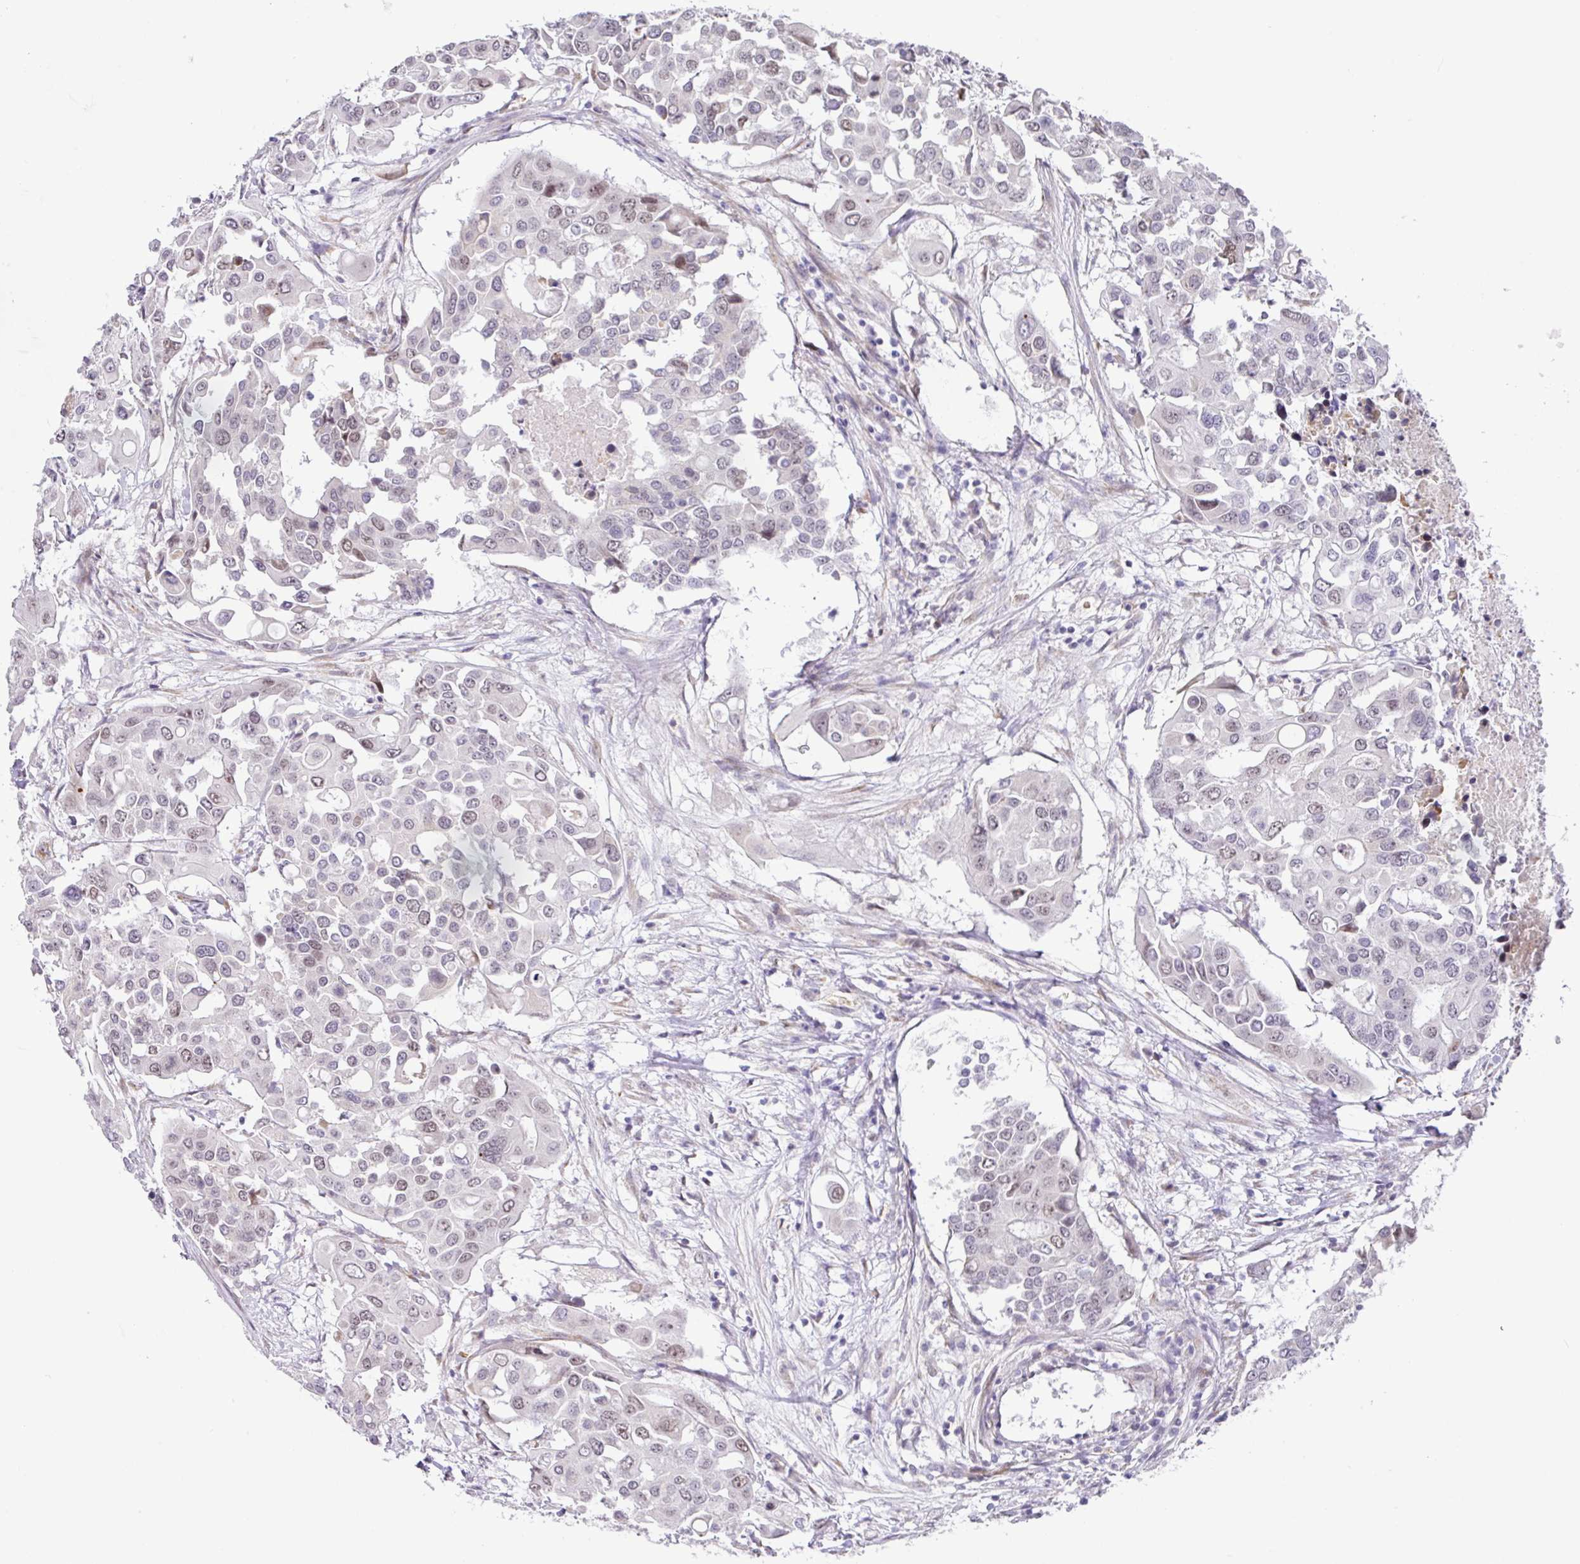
{"staining": {"intensity": "moderate", "quantity": "<25%", "location": "nuclear"}, "tissue": "colorectal cancer", "cell_type": "Tumor cells", "image_type": "cancer", "snomed": [{"axis": "morphology", "description": "Adenocarcinoma, NOS"}, {"axis": "topography", "description": "Colon"}], "caption": "A histopathology image of human colorectal cancer stained for a protein displays moderate nuclear brown staining in tumor cells. Immunohistochemistry stains the protein in brown and the nuclei are stained blue.", "gene": "PARP2", "patient": {"sex": "male", "age": 77}}